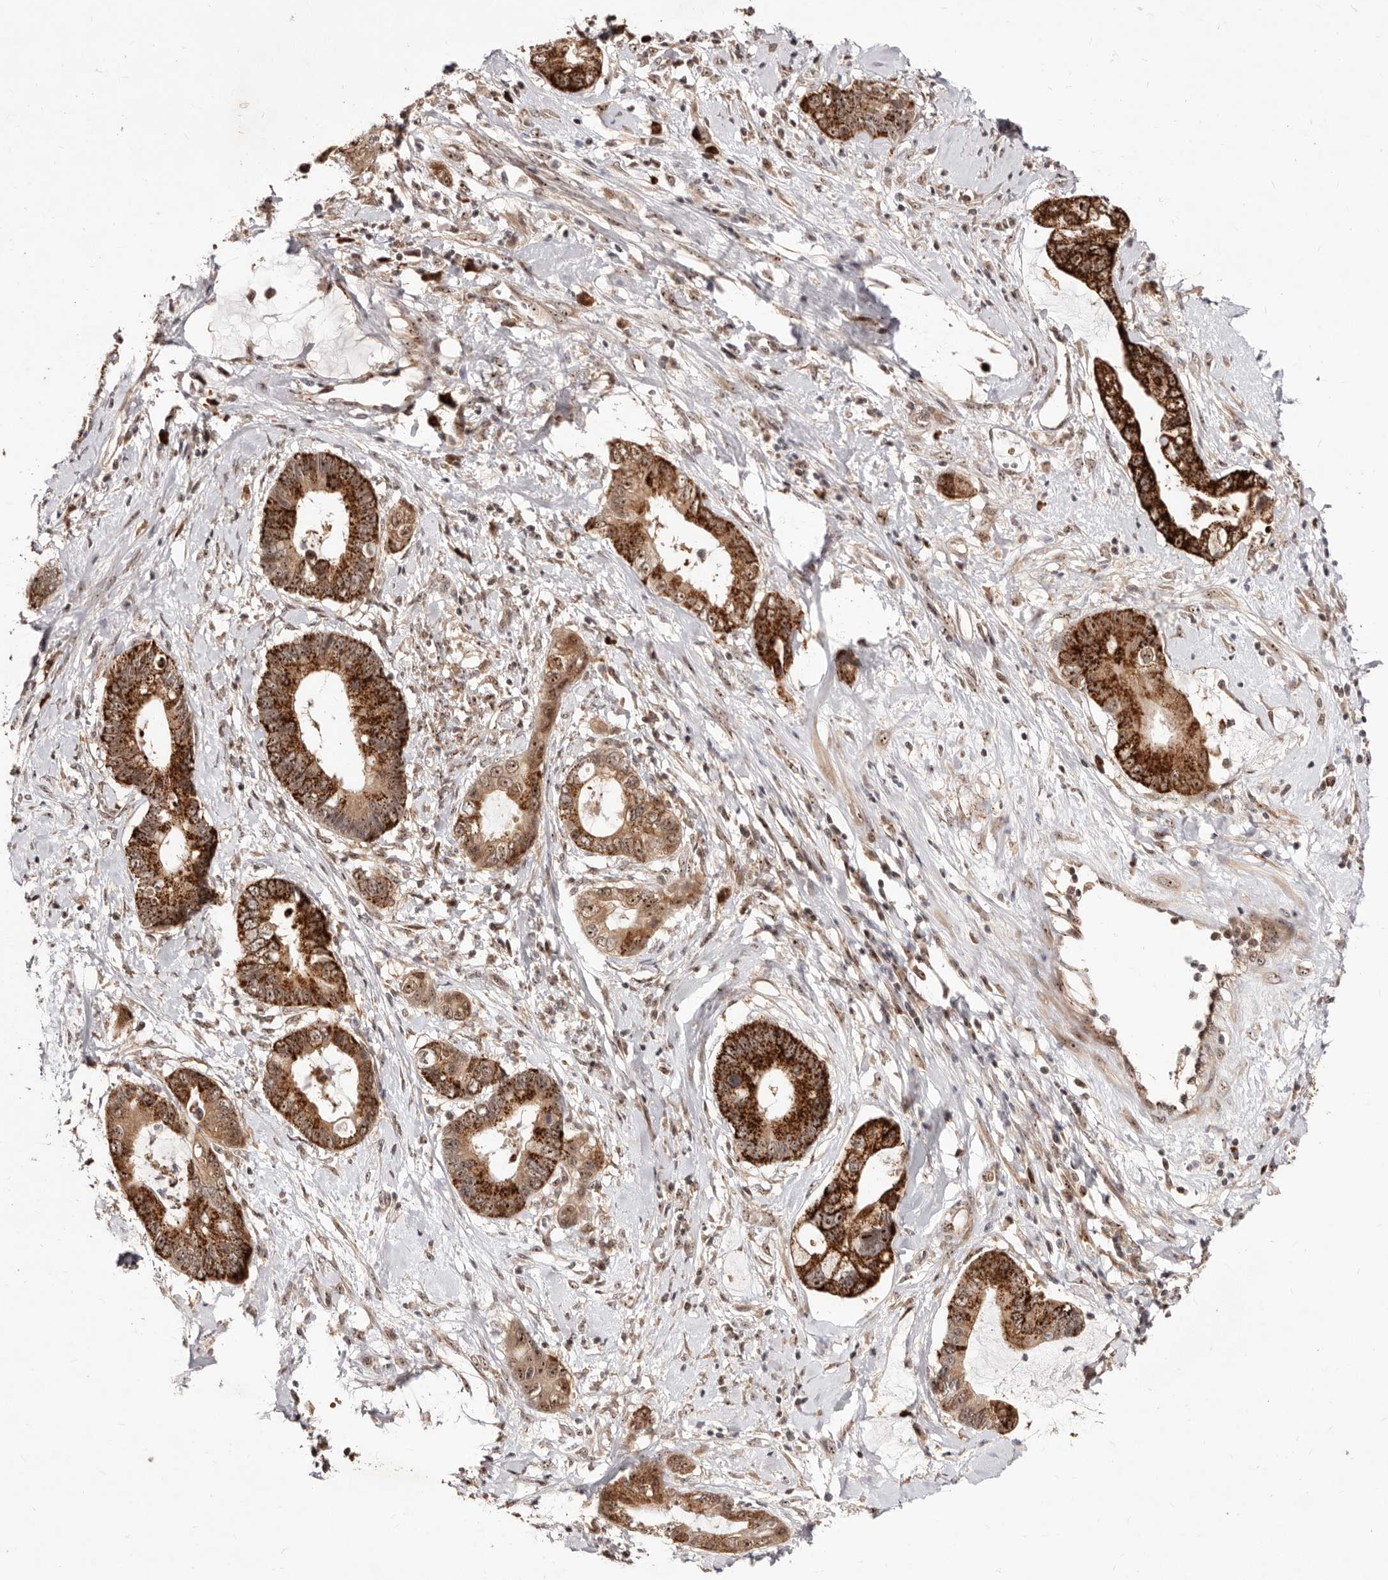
{"staining": {"intensity": "strong", "quantity": ">75%", "location": "cytoplasmic/membranous,nuclear"}, "tissue": "cervical cancer", "cell_type": "Tumor cells", "image_type": "cancer", "snomed": [{"axis": "morphology", "description": "Adenocarcinoma, NOS"}, {"axis": "topography", "description": "Cervix"}], "caption": "Strong cytoplasmic/membranous and nuclear expression for a protein is appreciated in about >75% of tumor cells of adenocarcinoma (cervical) using IHC.", "gene": "APOL6", "patient": {"sex": "female", "age": 44}}